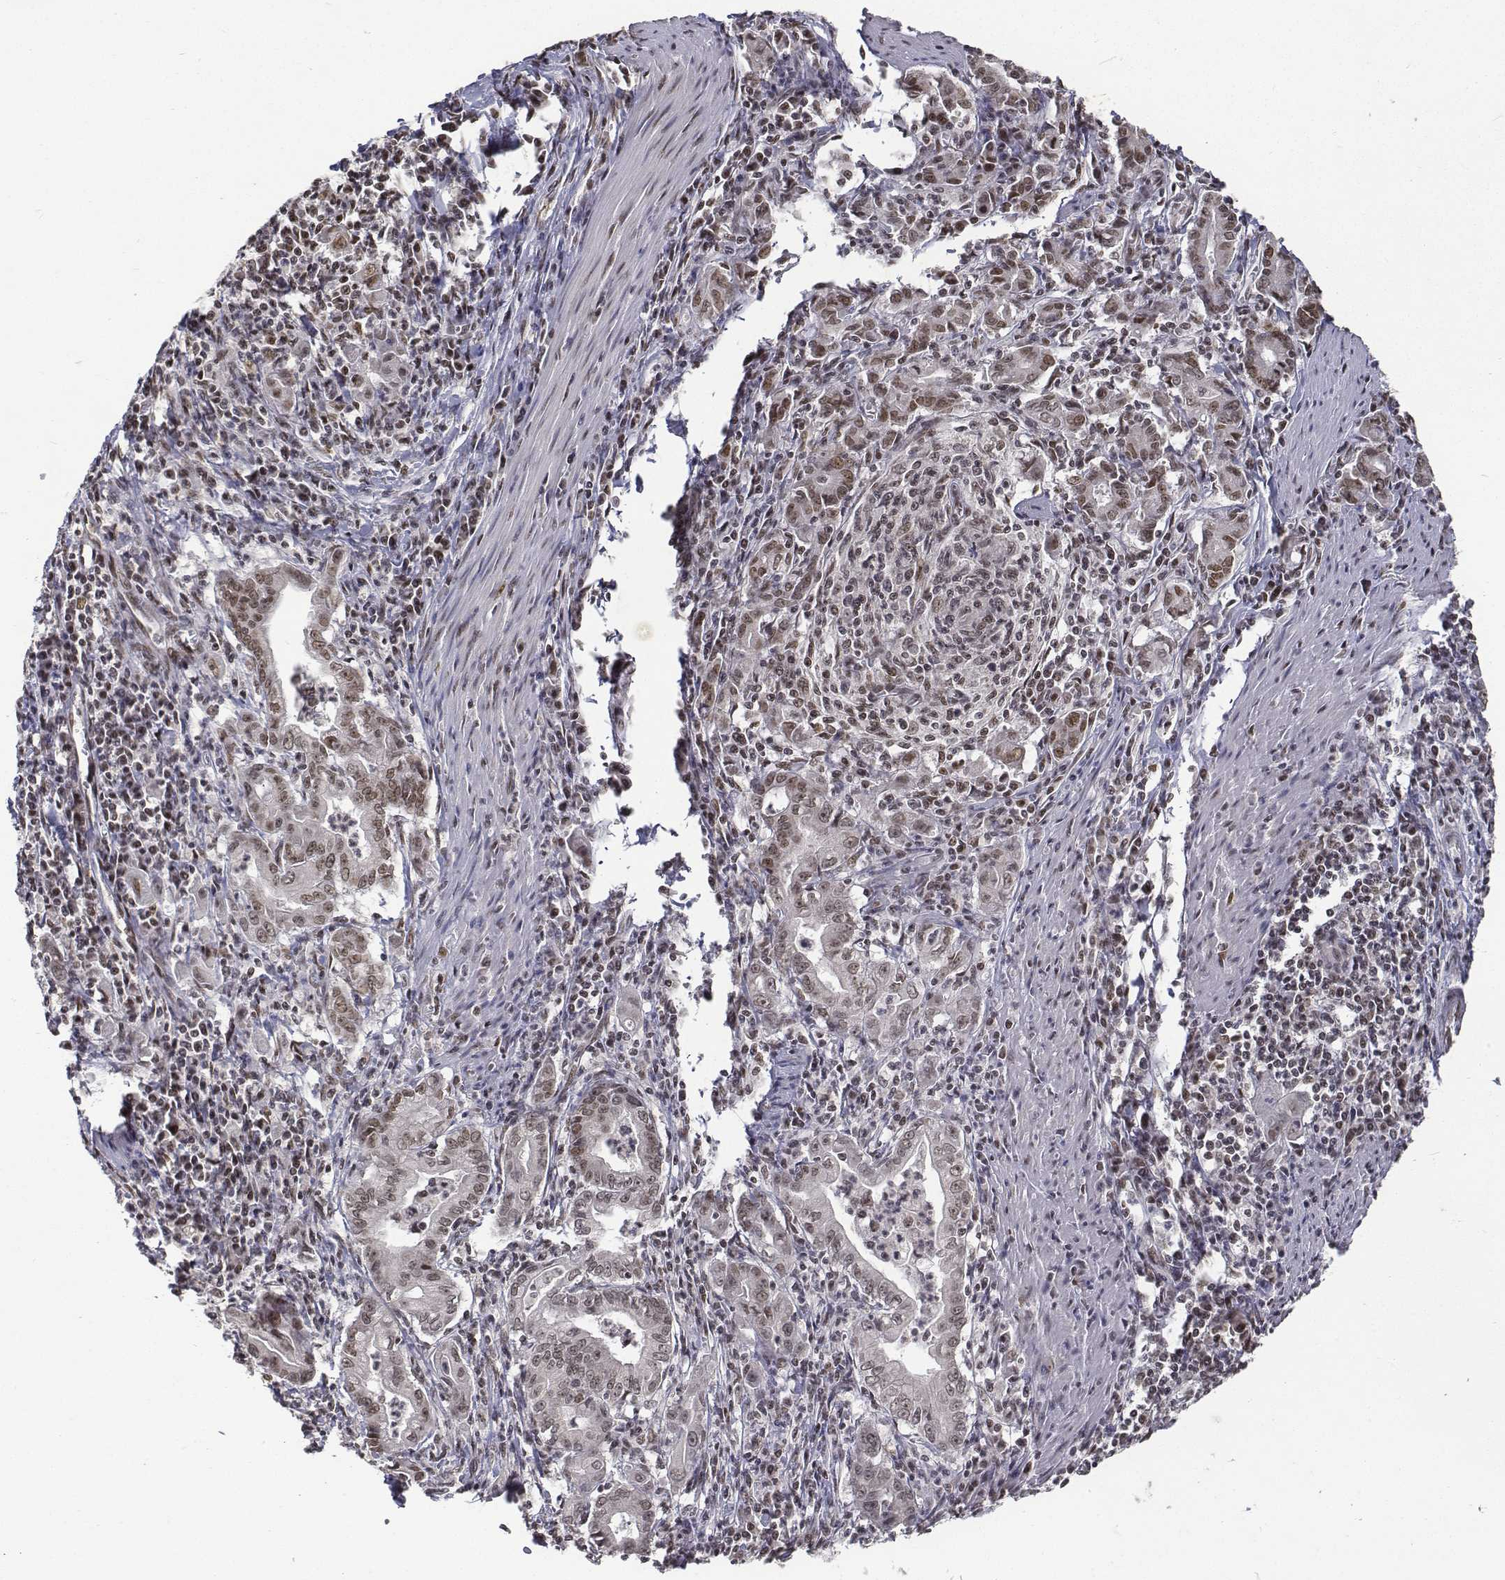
{"staining": {"intensity": "weak", "quantity": "25%-75%", "location": "nuclear"}, "tissue": "stomach cancer", "cell_type": "Tumor cells", "image_type": "cancer", "snomed": [{"axis": "morphology", "description": "Adenocarcinoma, NOS"}, {"axis": "topography", "description": "Stomach, upper"}], "caption": "Weak nuclear protein staining is appreciated in about 25%-75% of tumor cells in stomach cancer. The protein of interest is stained brown, and the nuclei are stained in blue (DAB (3,3'-diaminobenzidine) IHC with brightfield microscopy, high magnification).", "gene": "ATRX", "patient": {"sex": "female", "age": 79}}